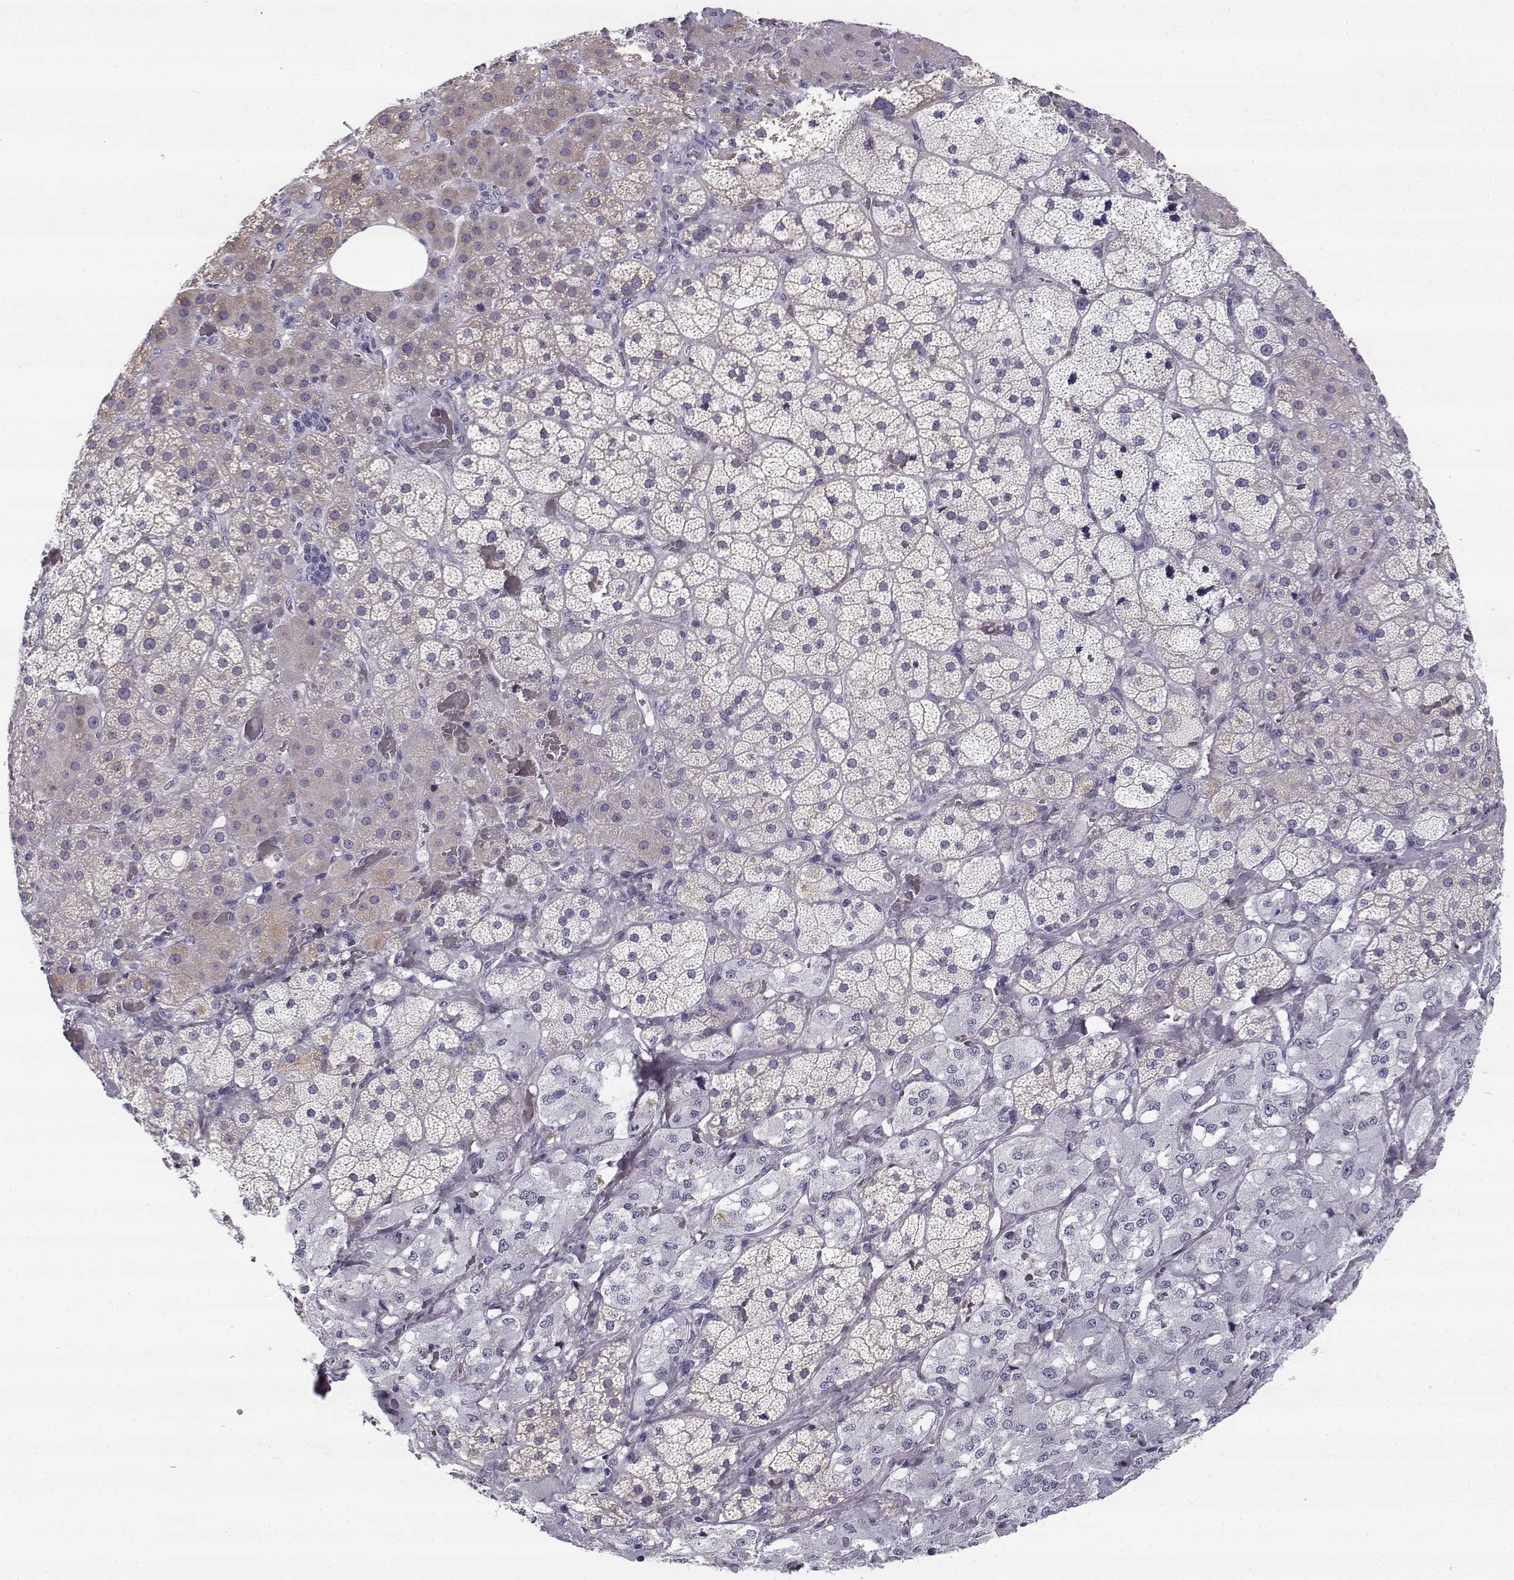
{"staining": {"intensity": "negative", "quantity": "none", "location": "none"}, "tissue": "adrenal gland", "cell_type": "Glandular cells", "image_type": "normal", "snomed": [{"axis": "morphology", "description": "Normal tissue, NOS"}, {"axis": "topography", "description": "Adrenal gland"}], "caption": "Normal adrenal gland was stained to show a protein in brown. There is no significant positivity in glandular cells.", "gene": "CREB3L3", "patient": {"sex": "male", "age": 57}}